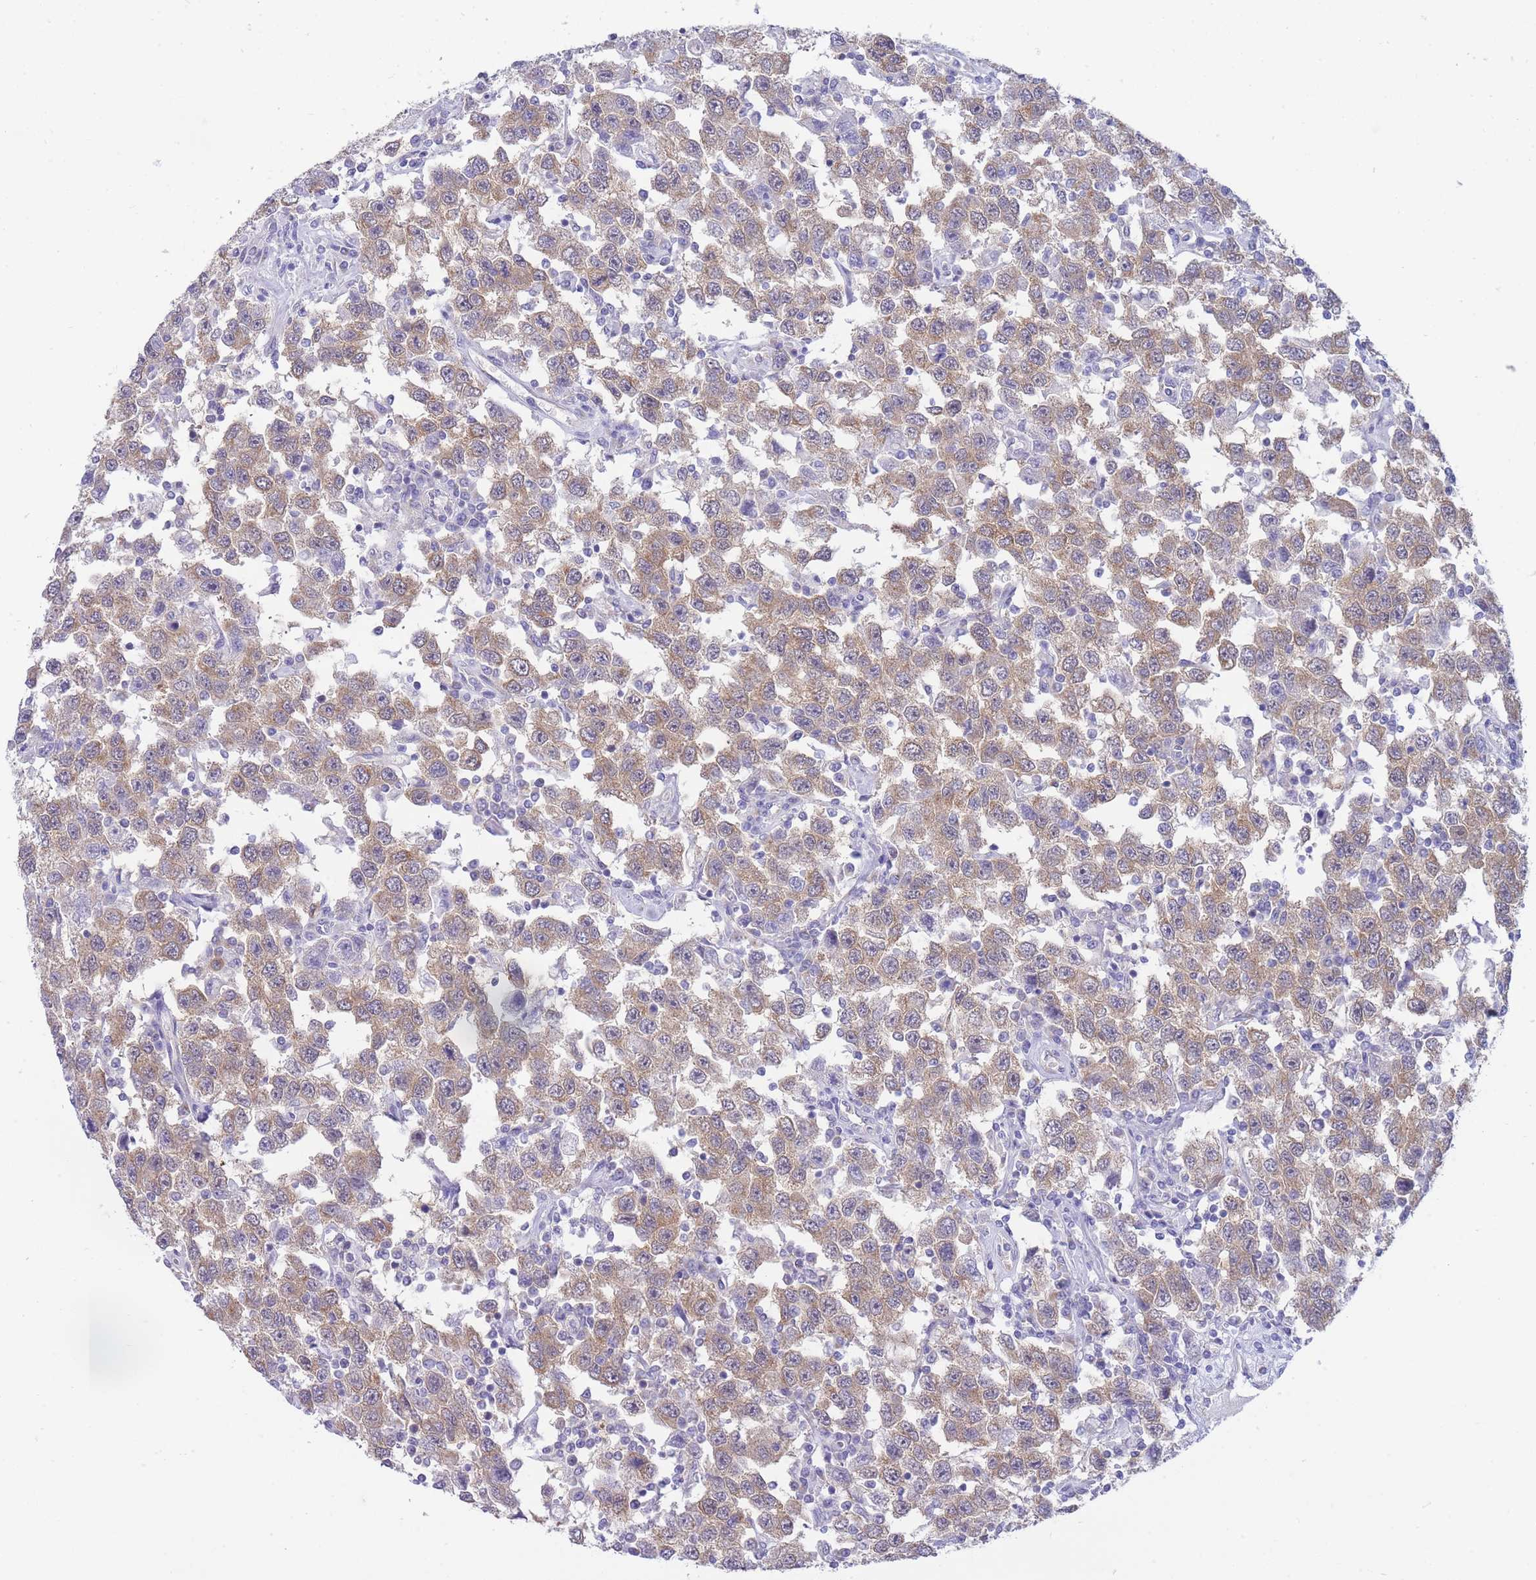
{"staining": {"intensity": "weak", "quantity": ">75%", "location": "cytoplasmic/membranous"}, "tissue": "testis cancer", "cell_type": "Tumor cells", "image_type": "cancer", "snomed": [{"axis": "morphology", "description": "Seminoma, NOS"}, {"axis": "topography", "description": "Testis"}], "caption": "Protein analysis of testis seminoma tissue reveals weak cytoplasmic/membranous expression in approximately >75% of tumor cells. The staining was performed using DAB (3,3'-diaminobenzidine), with brown indicating positive protein expression. Nuclei are stained blue with hematoxylin.", "gene": "SUGT1", "patient": {"sex": "male", "age": 41}}